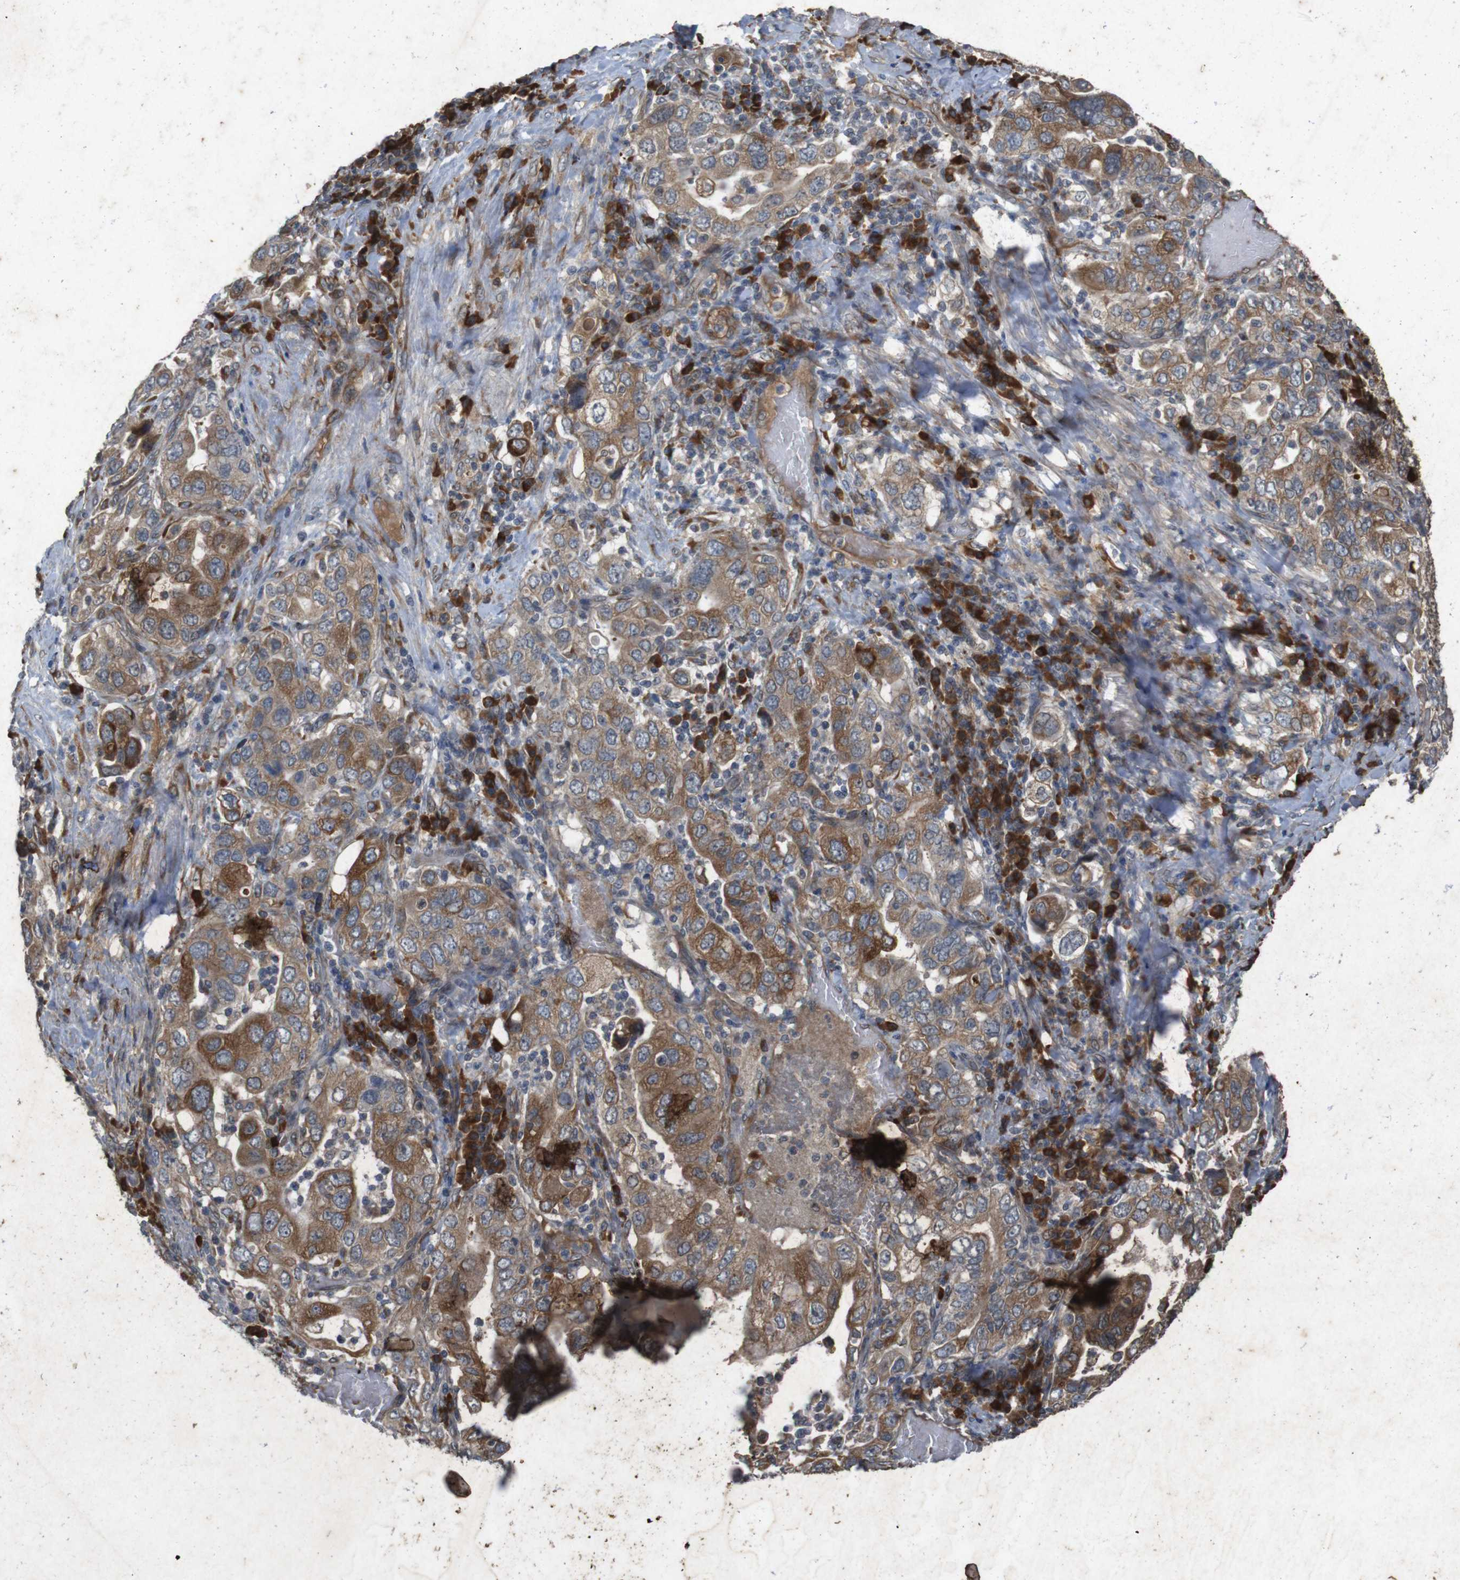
{"staining": {"intensity": "moderate", "quantity": ">75%", "location": "cytoplasmic/membranous"}, "tissue": "stomach cancer", "cell_type": "Tumor cells", "image_type": "cancer", "snomed": [{"axis": "morphology", "description": "Adenocarcinoma, NOS"}, {"axis": "topography", "description": "Stomach, upper"}], "caption": "Immunohistochemical staining of human stomach cancer shows medium levels of moderate cytoplasmic/membranous protein positivity in about >75% of tumor cells.", "gene": "FLCN", "patient": {"sex": "male", "age": 62}}